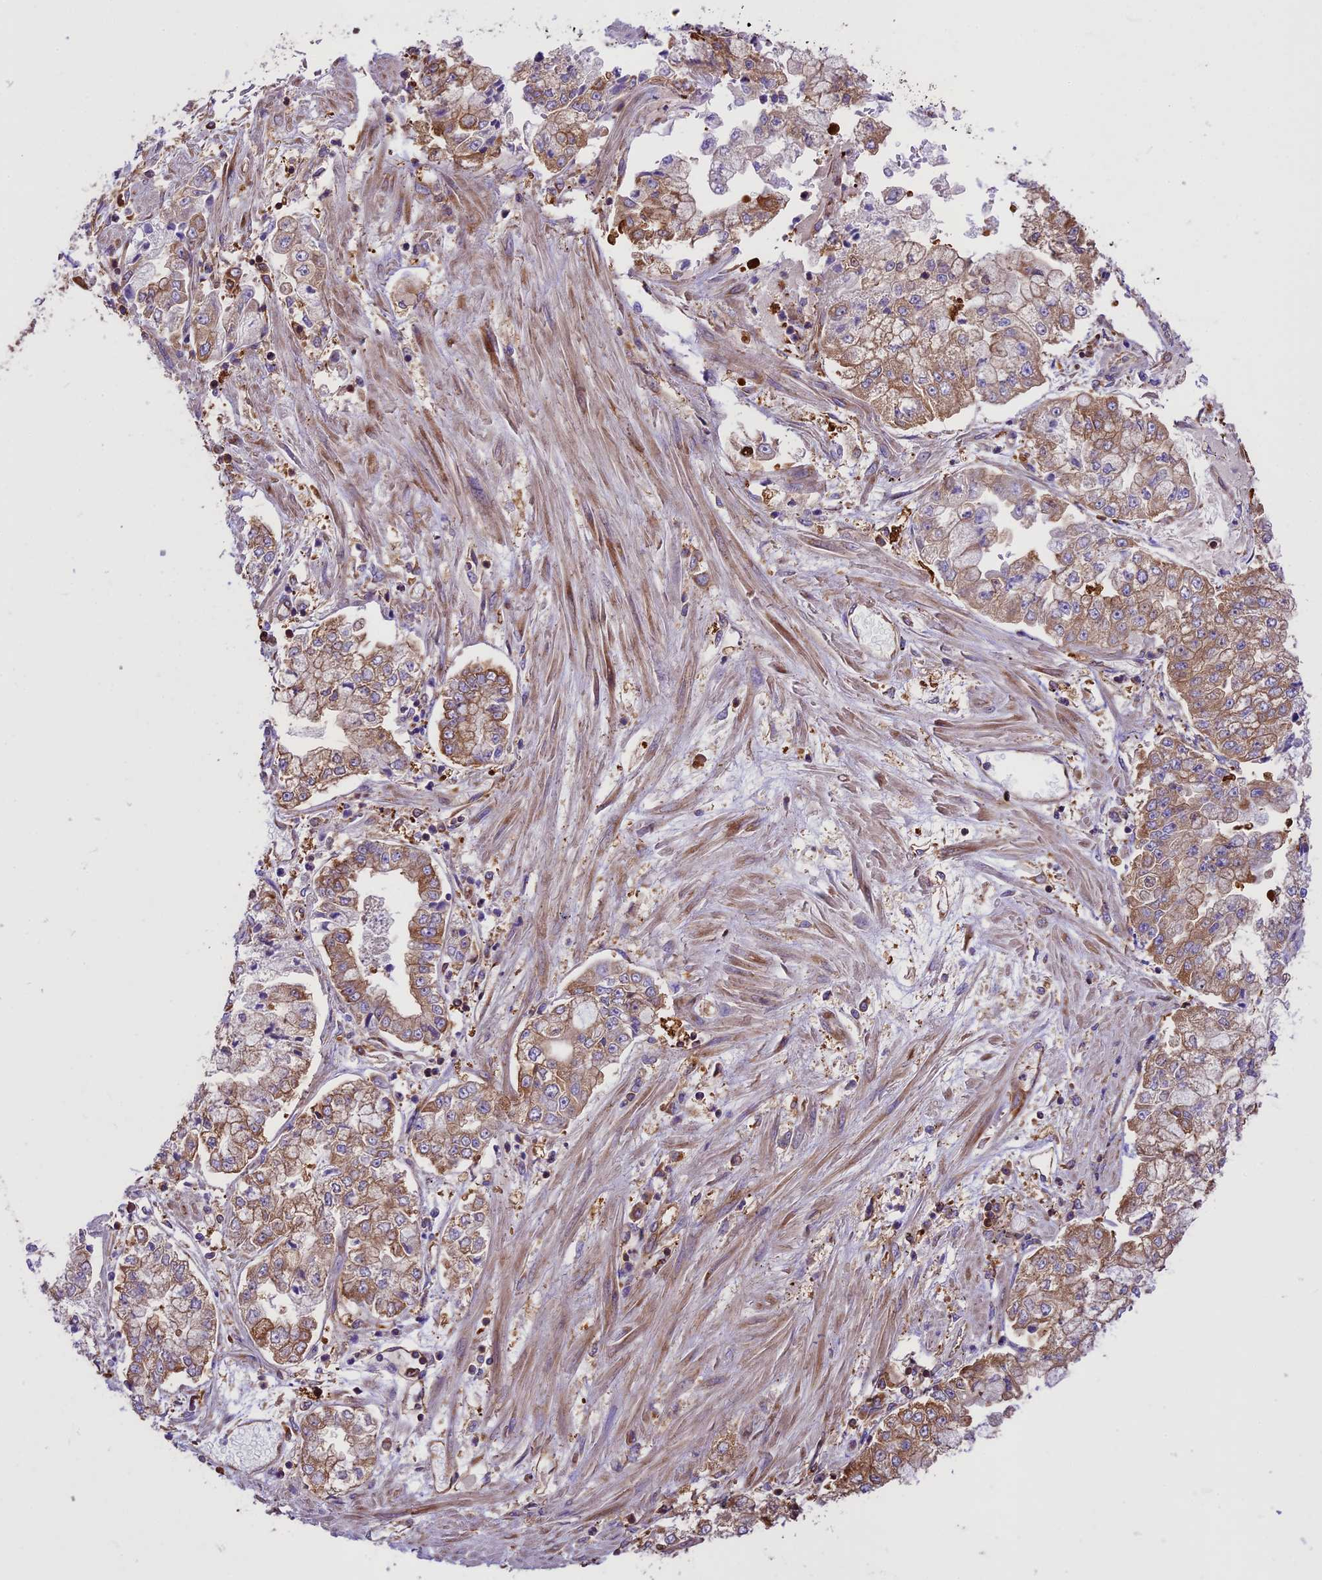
{"staining": {"intensity": "weak", "quantity": "25%-75%", "location": "cytoplasmic/membranous"}, "tissue": "stomach cancer", "cell_type": "Tumor cells", "image_type": "cancer", "snomed": [{"axis": "morphology", "description": "Adenocarcinoma, NOS"}, {"axis": "topography", "description": "Stomach"}], "caption": "IHC photomicrograph of neoplastic tissue: stomach cancer (adenocarcinoma) stained using IHC demonstrates low levels of weak protein expression localized specifically in the cytoplasmic/membranous of tumor cells, appearing as a cytoplasmic/membranous brown color.", "gene": "KARS1", "patient": {"sex": "male", "age": 76}}